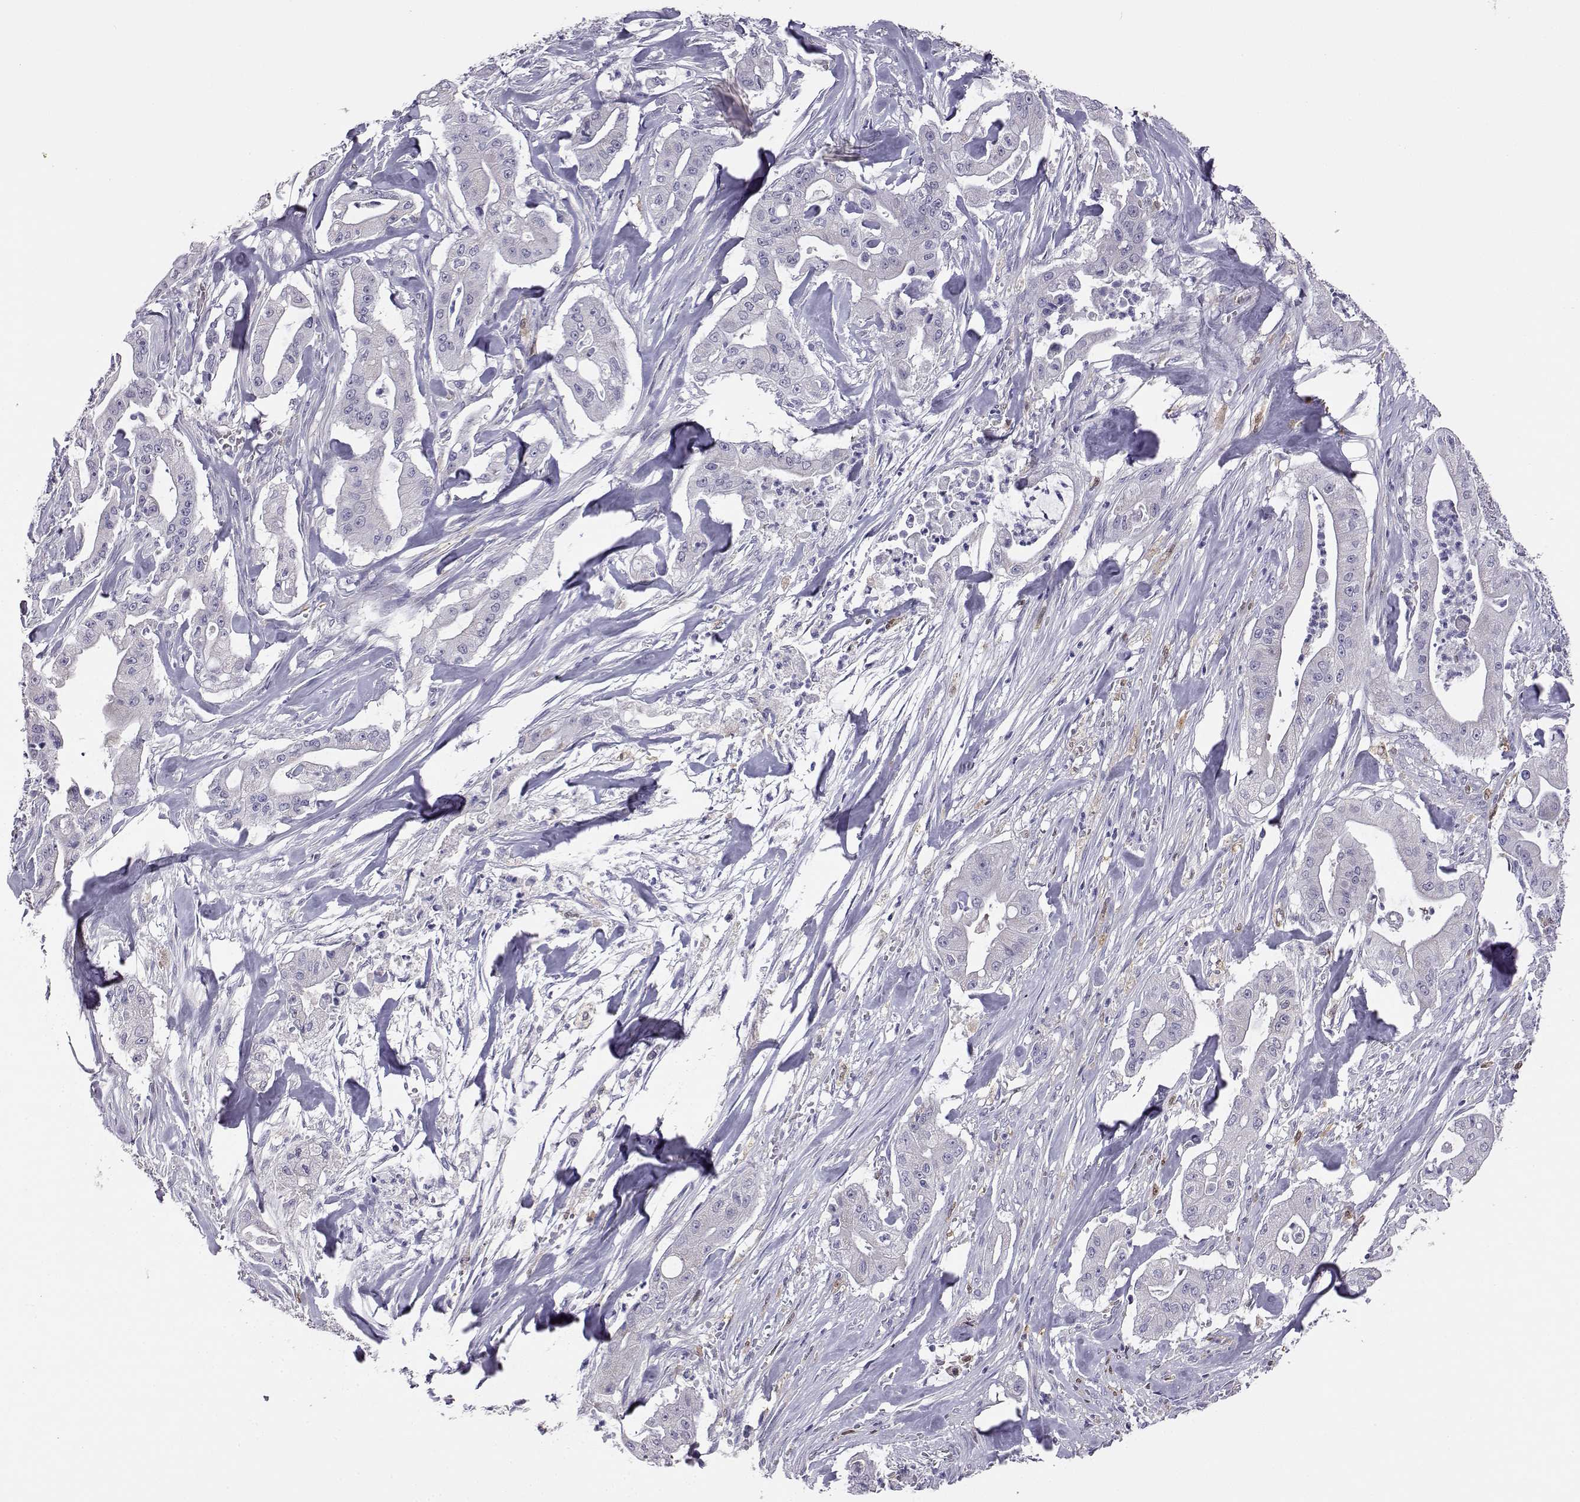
{"staining": {"intensity": "negative", "quantity": "none", "location": "none"}, "tissue": "pancreatic cancer", "cell_type": "Tumor cells", "image_type": "cancer", "snomed": [{"axis": "morphology", "description": "Normal tissue, NOS"}, {"axis": "morphology", "description": "Inflammation, NOS"}, {"axis": "morphology", "description": "Adenocarcinoma, NOS"}, {"axis": "topography", "description": "Pancreas"}], "caption": "Image shows no protein positivity in tumor cells of pancreatic adenocarcinoma tissue.", "gene": "AKR1B1", "patient": {"sex": "male", "age": 57}}